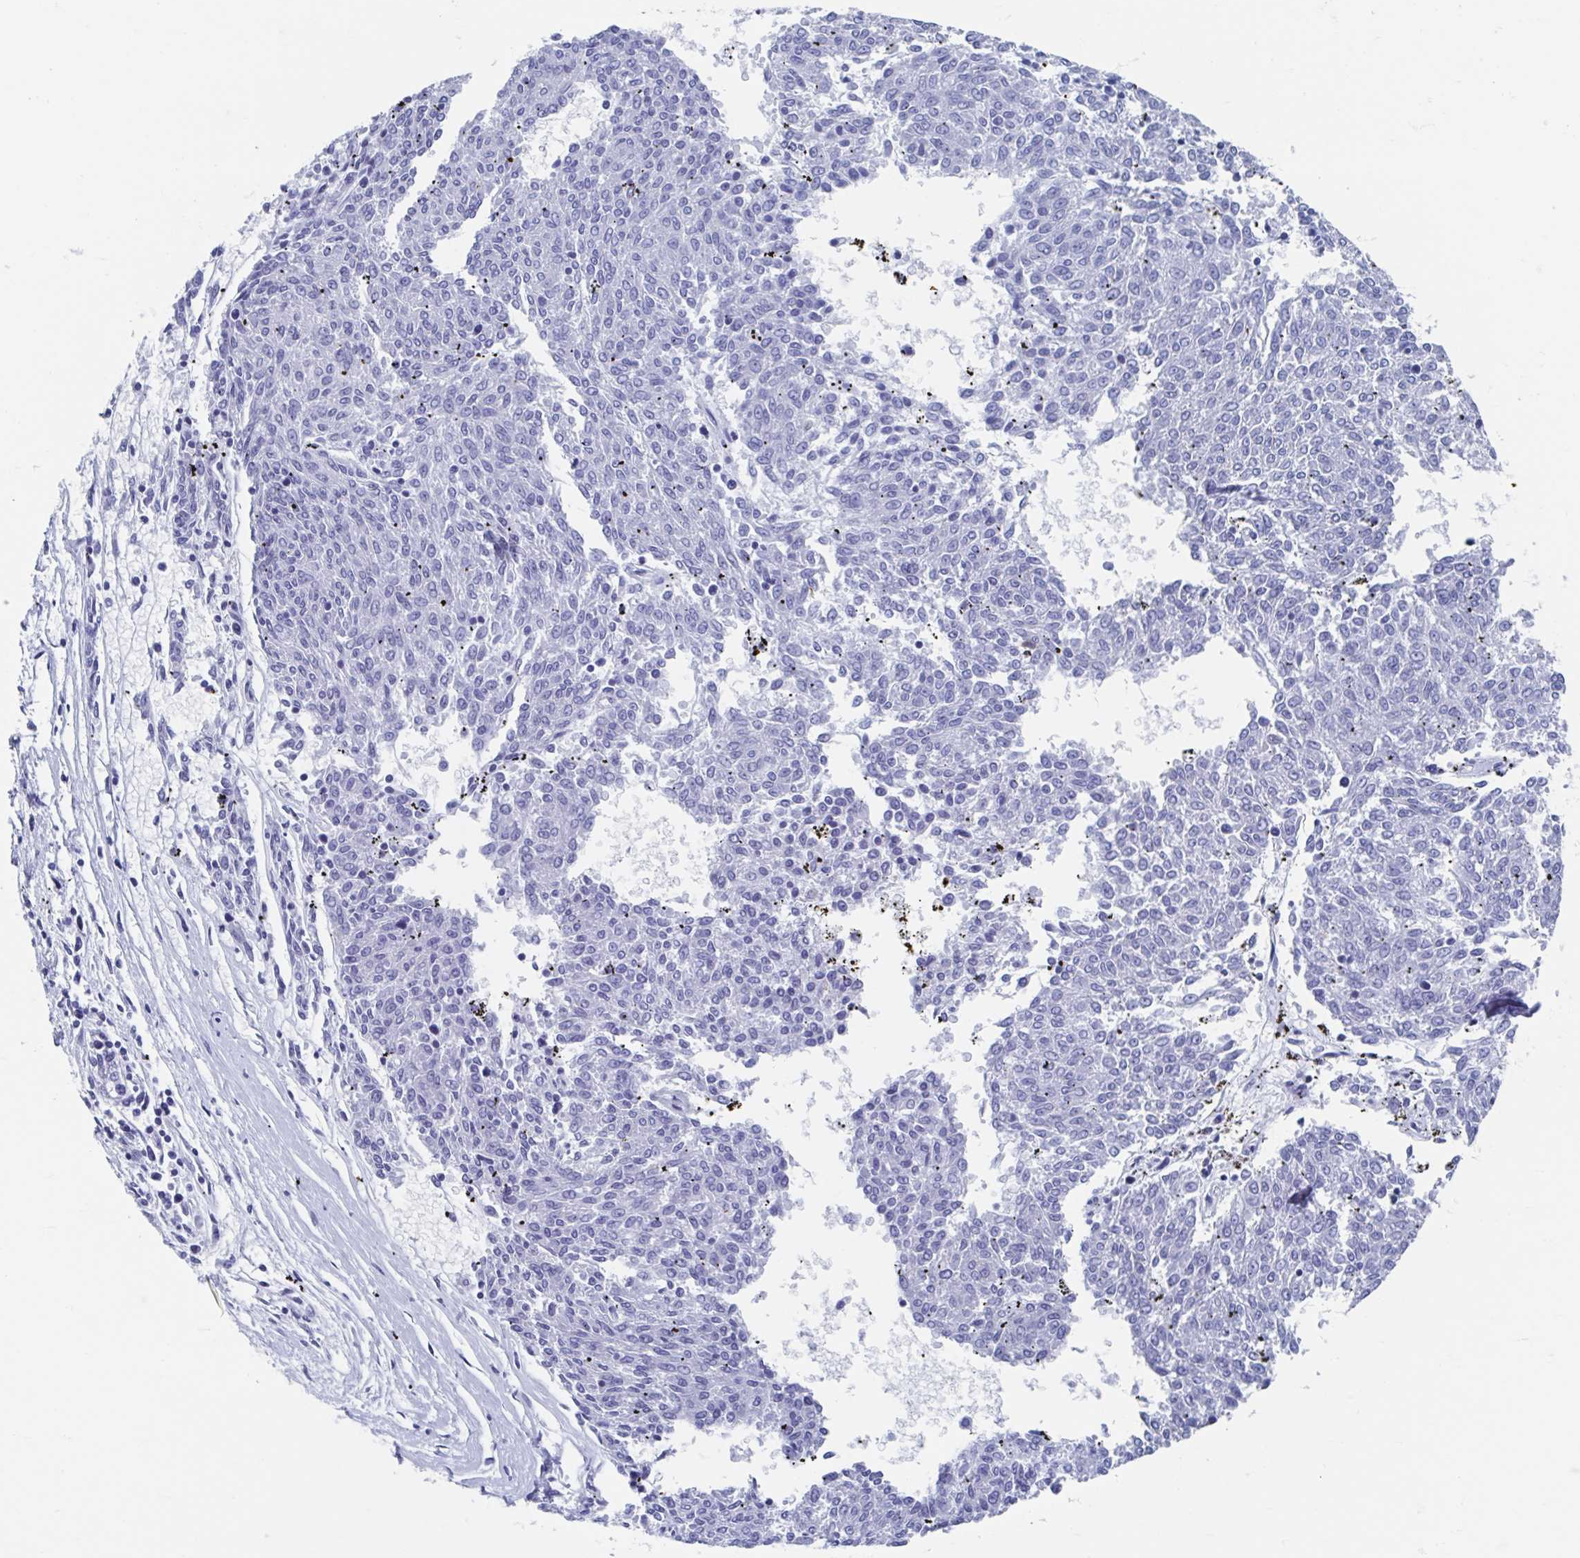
{"staining": {"intensity": "negative", "quantity": "none", "location": "none"}, "tissue": "melanoma", "cell_type": "Tumor cells", "image_type": "cancer", "snomed": [{"axis": "morphology", "description": "Malignant melanoma, NOS"}, {"axis": "topography", "description": "Skin"}], "caption": "This histopathology image is of melanoma stained with immunohistochemistry (IHC) to label a protein in brown with the nuclei are counter-stained blue. There is no expression in tumor cells.", "gene": "C10orf53", "patient": {"sex": "female", "age": 72}}